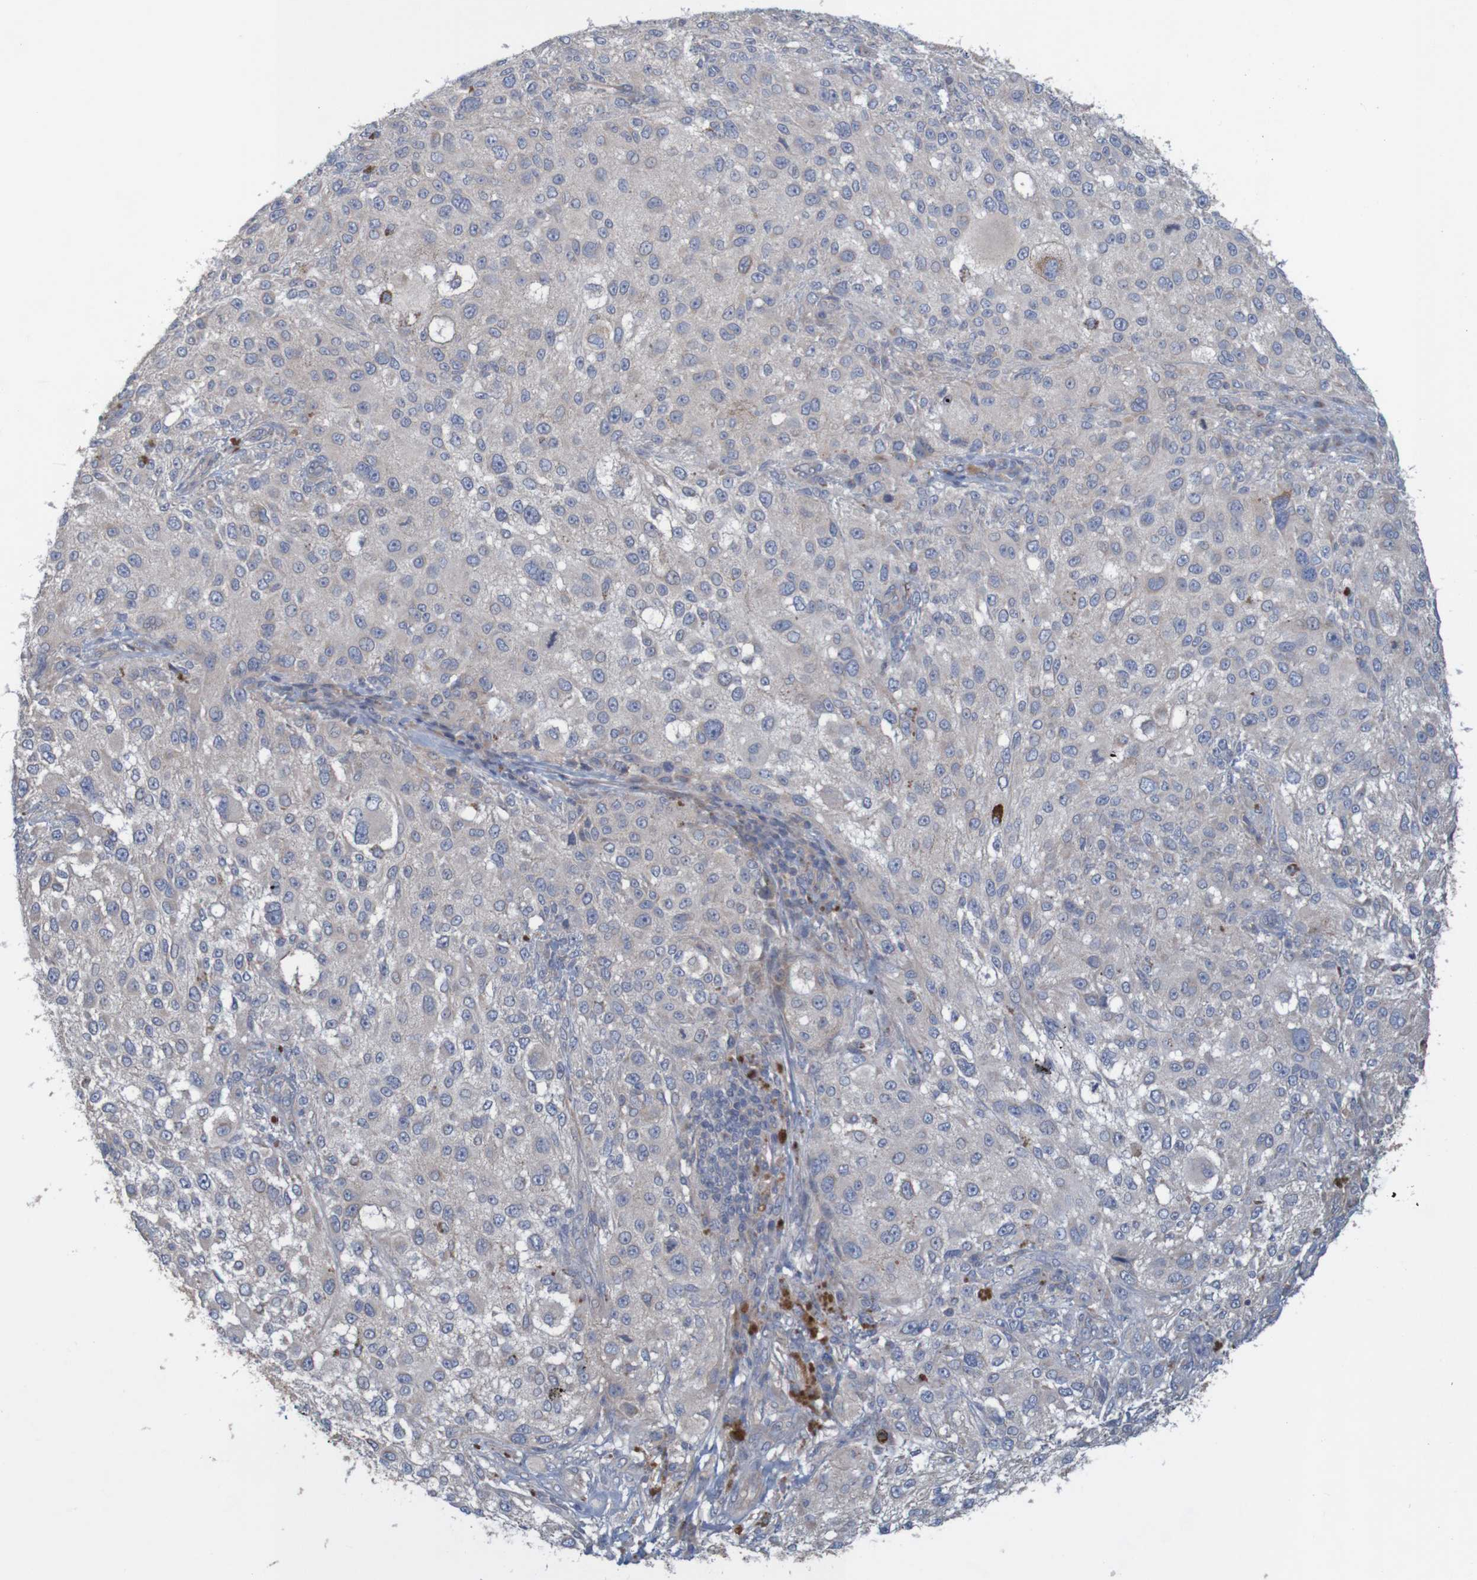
{"staining": {"intensity": "weak", "quantity": "<25%", "location": "cytoplasmic/membranous"}, "tissue": "melanoma", "cell_type": "Tumor cells", "image_type": "cancer", "snomed": [{"axis": "morphology", "description": "Necrosis, NOS"}, {"axis": "morphology", "description": "Malignant melanoma, NOS"}, {"axis": "topography", "description": "Skin"}], "caption": "Tumor cells show no significant expression in malignant melanoma.", "gene": "KRT23", "patient": {"sex": "female", "age": 87}}